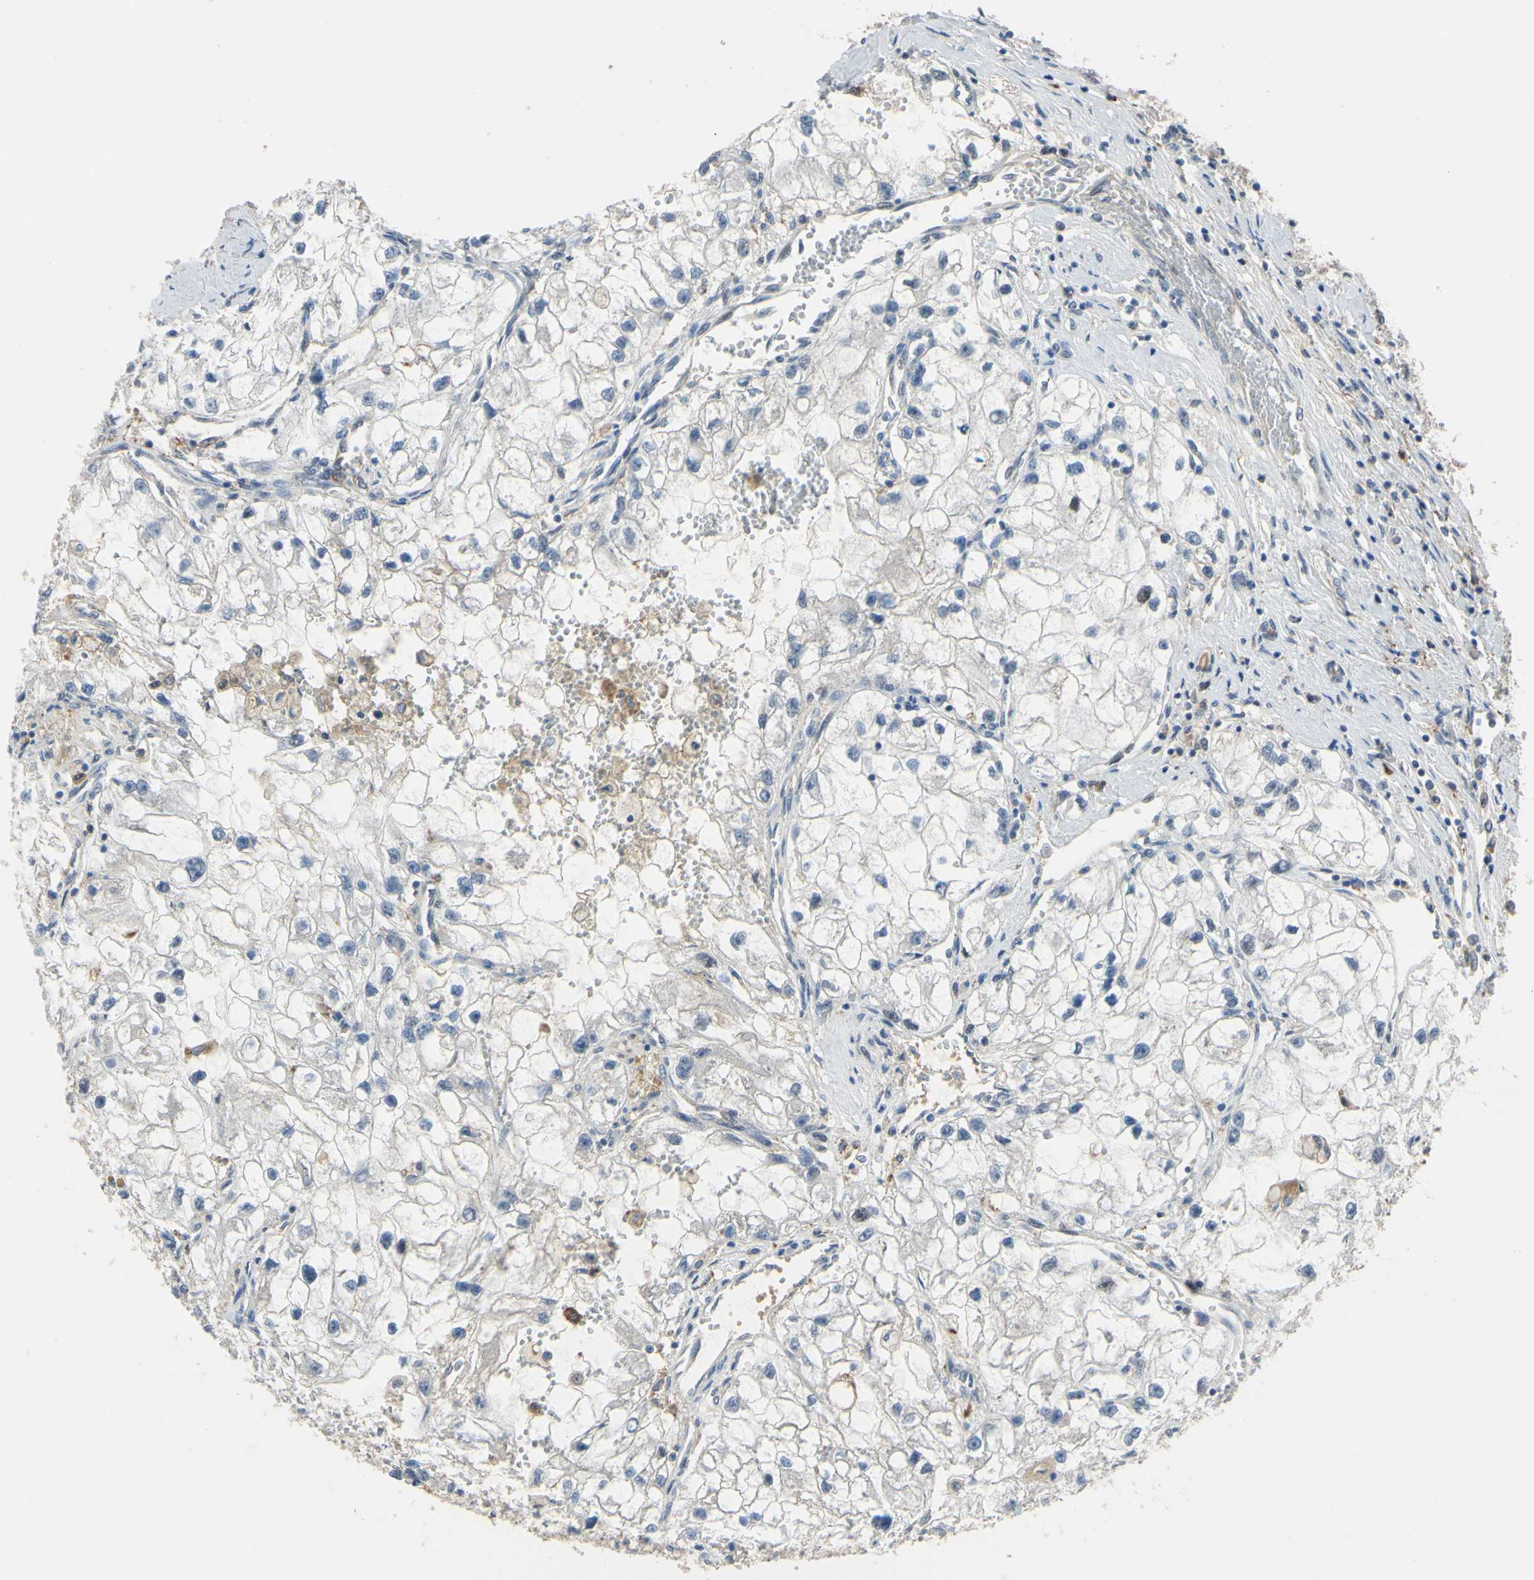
{"staining": {"intensity": "negative", "quantity": "none", "location": "none"}, "tissue": "renal cancer", "cell_type": "Tumor cells", "image_type": "cancer", "snomed": [{"axis": "morphology", "description": "Adenocarcinoma, NOS"}, {"axis": "topography", "description": "Kidney"}], "caption": "Renal cancer (adenocarcinoma) stained for a protein using IHC demonstrates no positivity tumor cells.", "gene": "LHX9", "patient": {"sex": "female", "age": 70}}